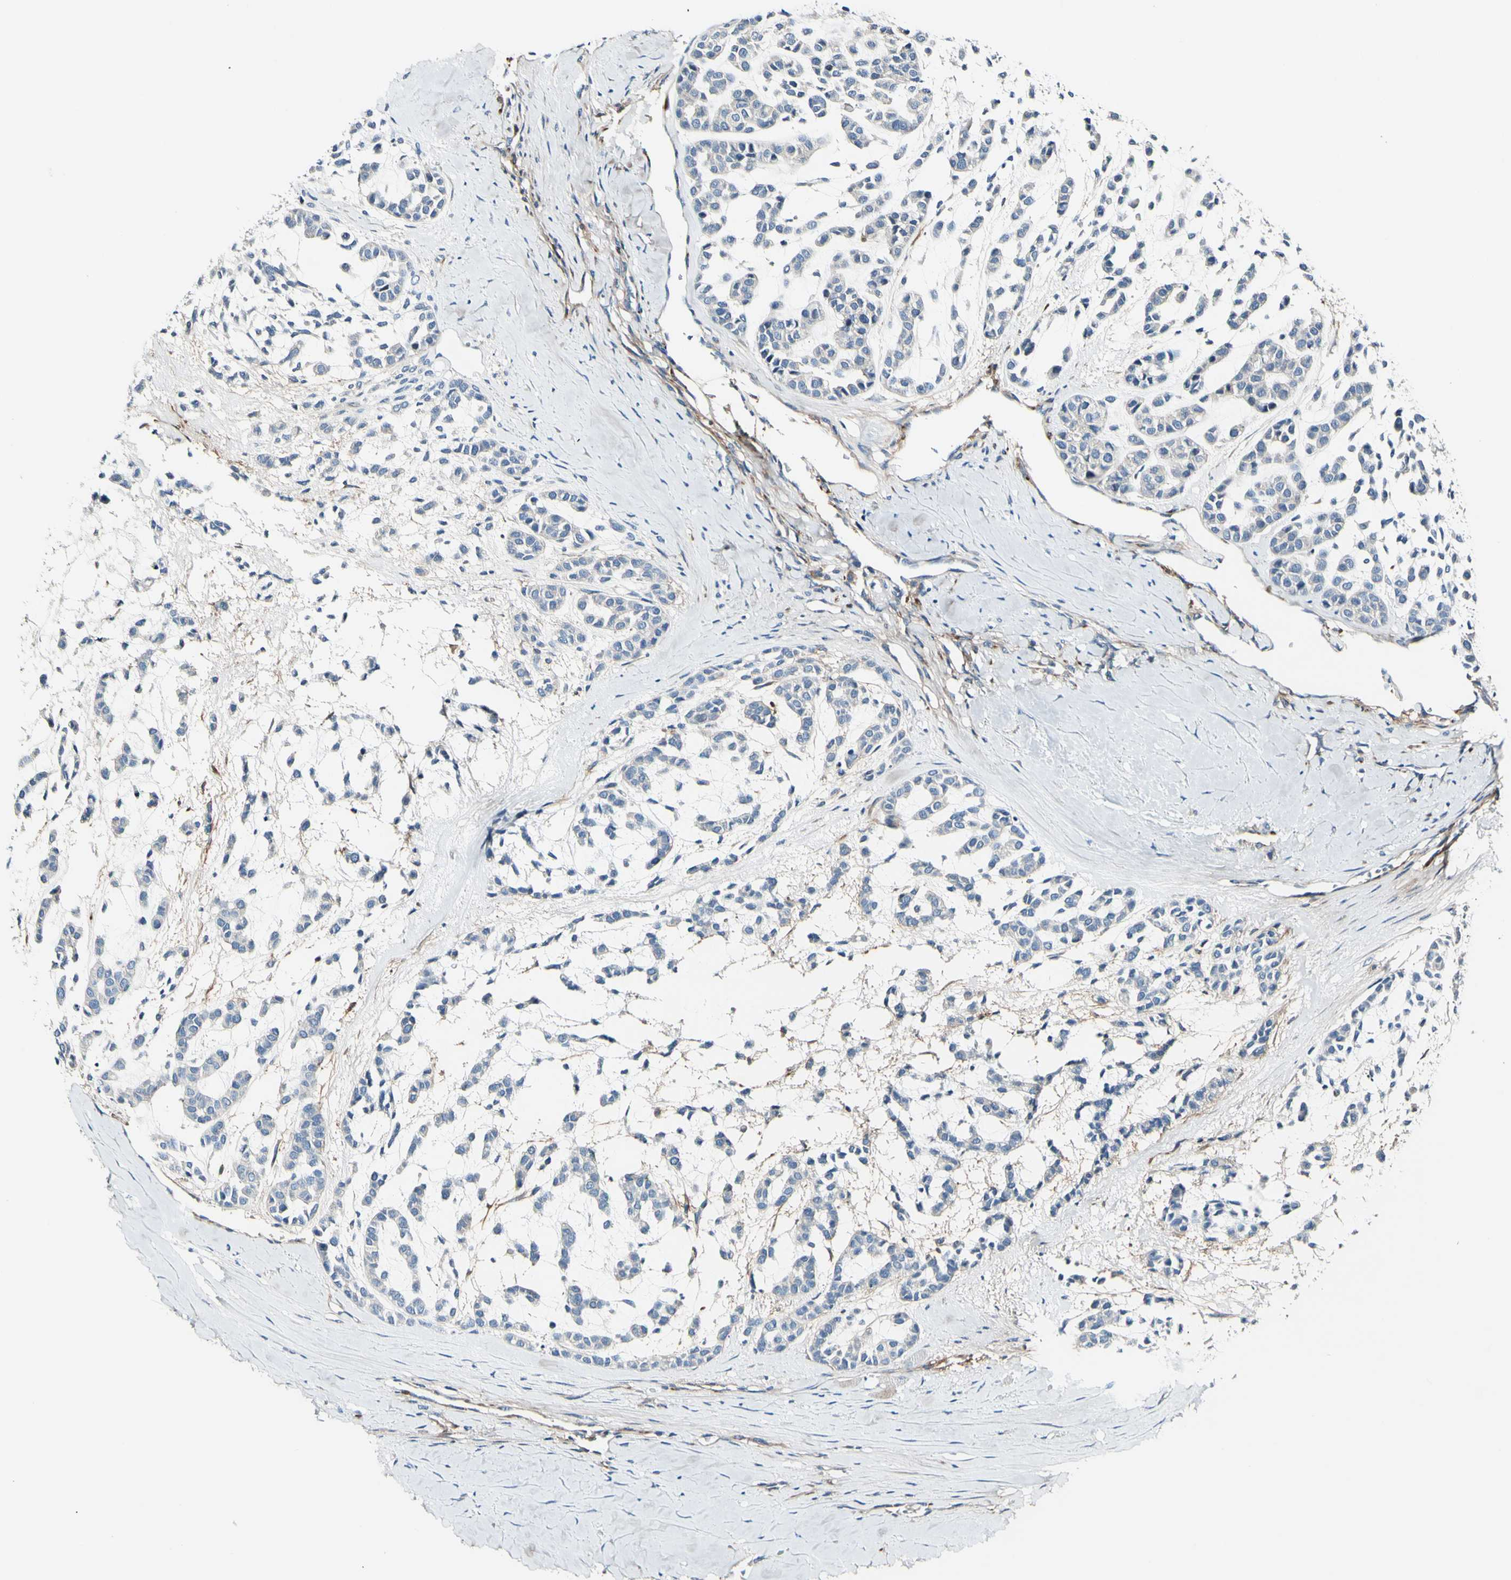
{"staining": {"intensity": "negative", "quantity": "none", "location": "none"}, "tissue": "head and neck cancer", "cell_type": "Tumor cells", "image_type": "cancer", "snomed": [{"axis": "morphology", "description": "Adenocarcinoma, NOS"}, {"axis": "morphology", "description": "Adenoma, NOS"}, {"axis": "topography", "description": "Head-Neck"}], "caption": "Head and neck adenoma stained for a protein using IHC reveals no expression tumor cells.", "gene": "COL6A3", "patient": {"sex": "female", "age": 55}}